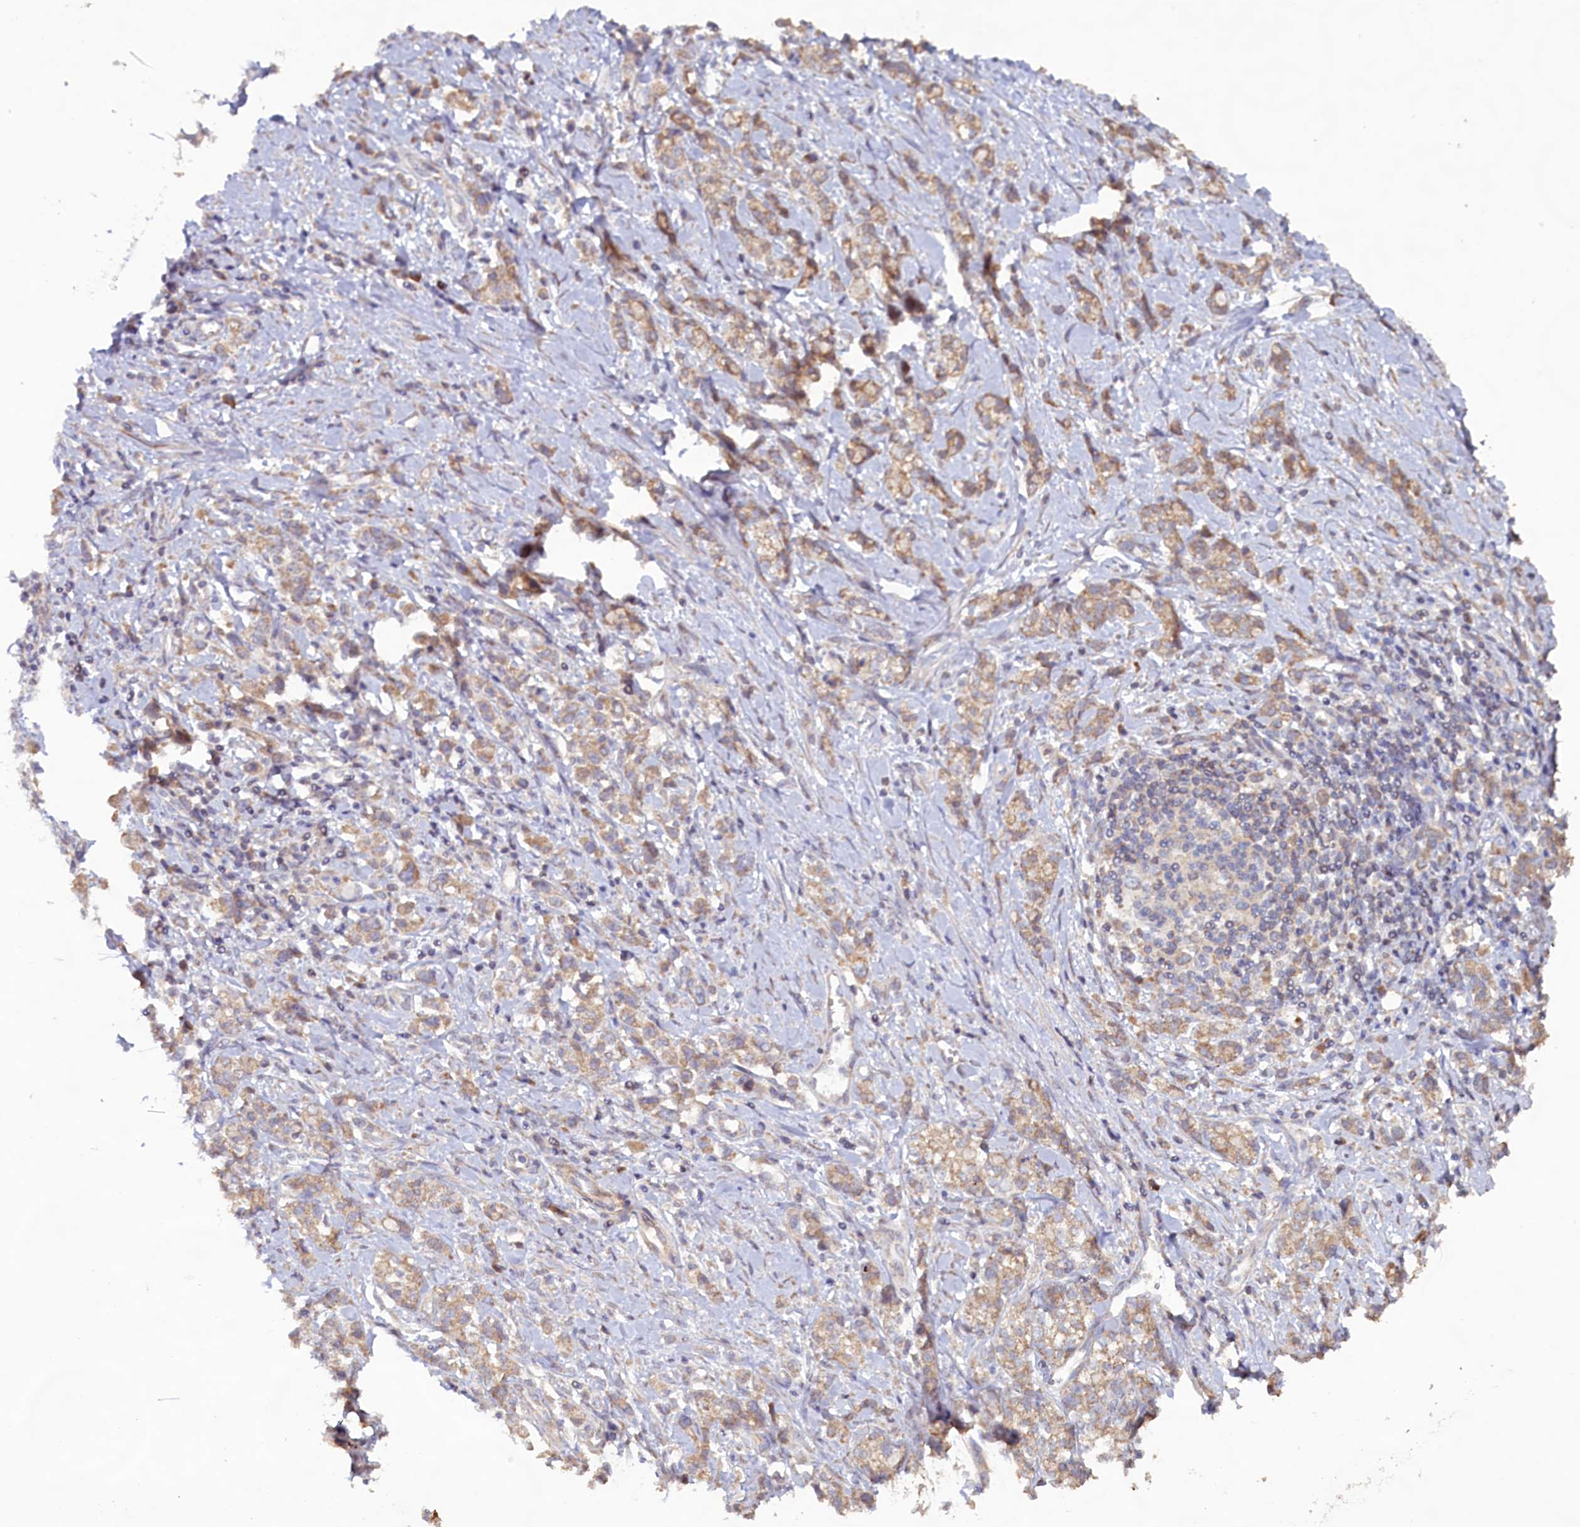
{"staining": {"intensity": "weak", "quantity": "25%-75%", "location": "cytoplasmic/membranous"}, "tissue": "stomach cancer", "cell_type": "Tumor cells", "image_type": "cancer", "snomed": [{"axis": "morphology", "description": "Adenocarcinoma, NOS"}, {"axis": "topography", "description": "Stomach"}], "caption": "Immunohistochemical staining of human stomach adenocarcinoma displays low levels of weak cytoplasmic/membranous expression in about 25%-75% of tumor cells. The staining was performed using DAB (3,3'-diaminobenzidine) to visualize the protein expression in brown, while the nuclei were stained in blue with hematoxylin (Magnification: 20x).", "gene": "FUNDC1", "patient": {"sex": "female", "age": 76}}